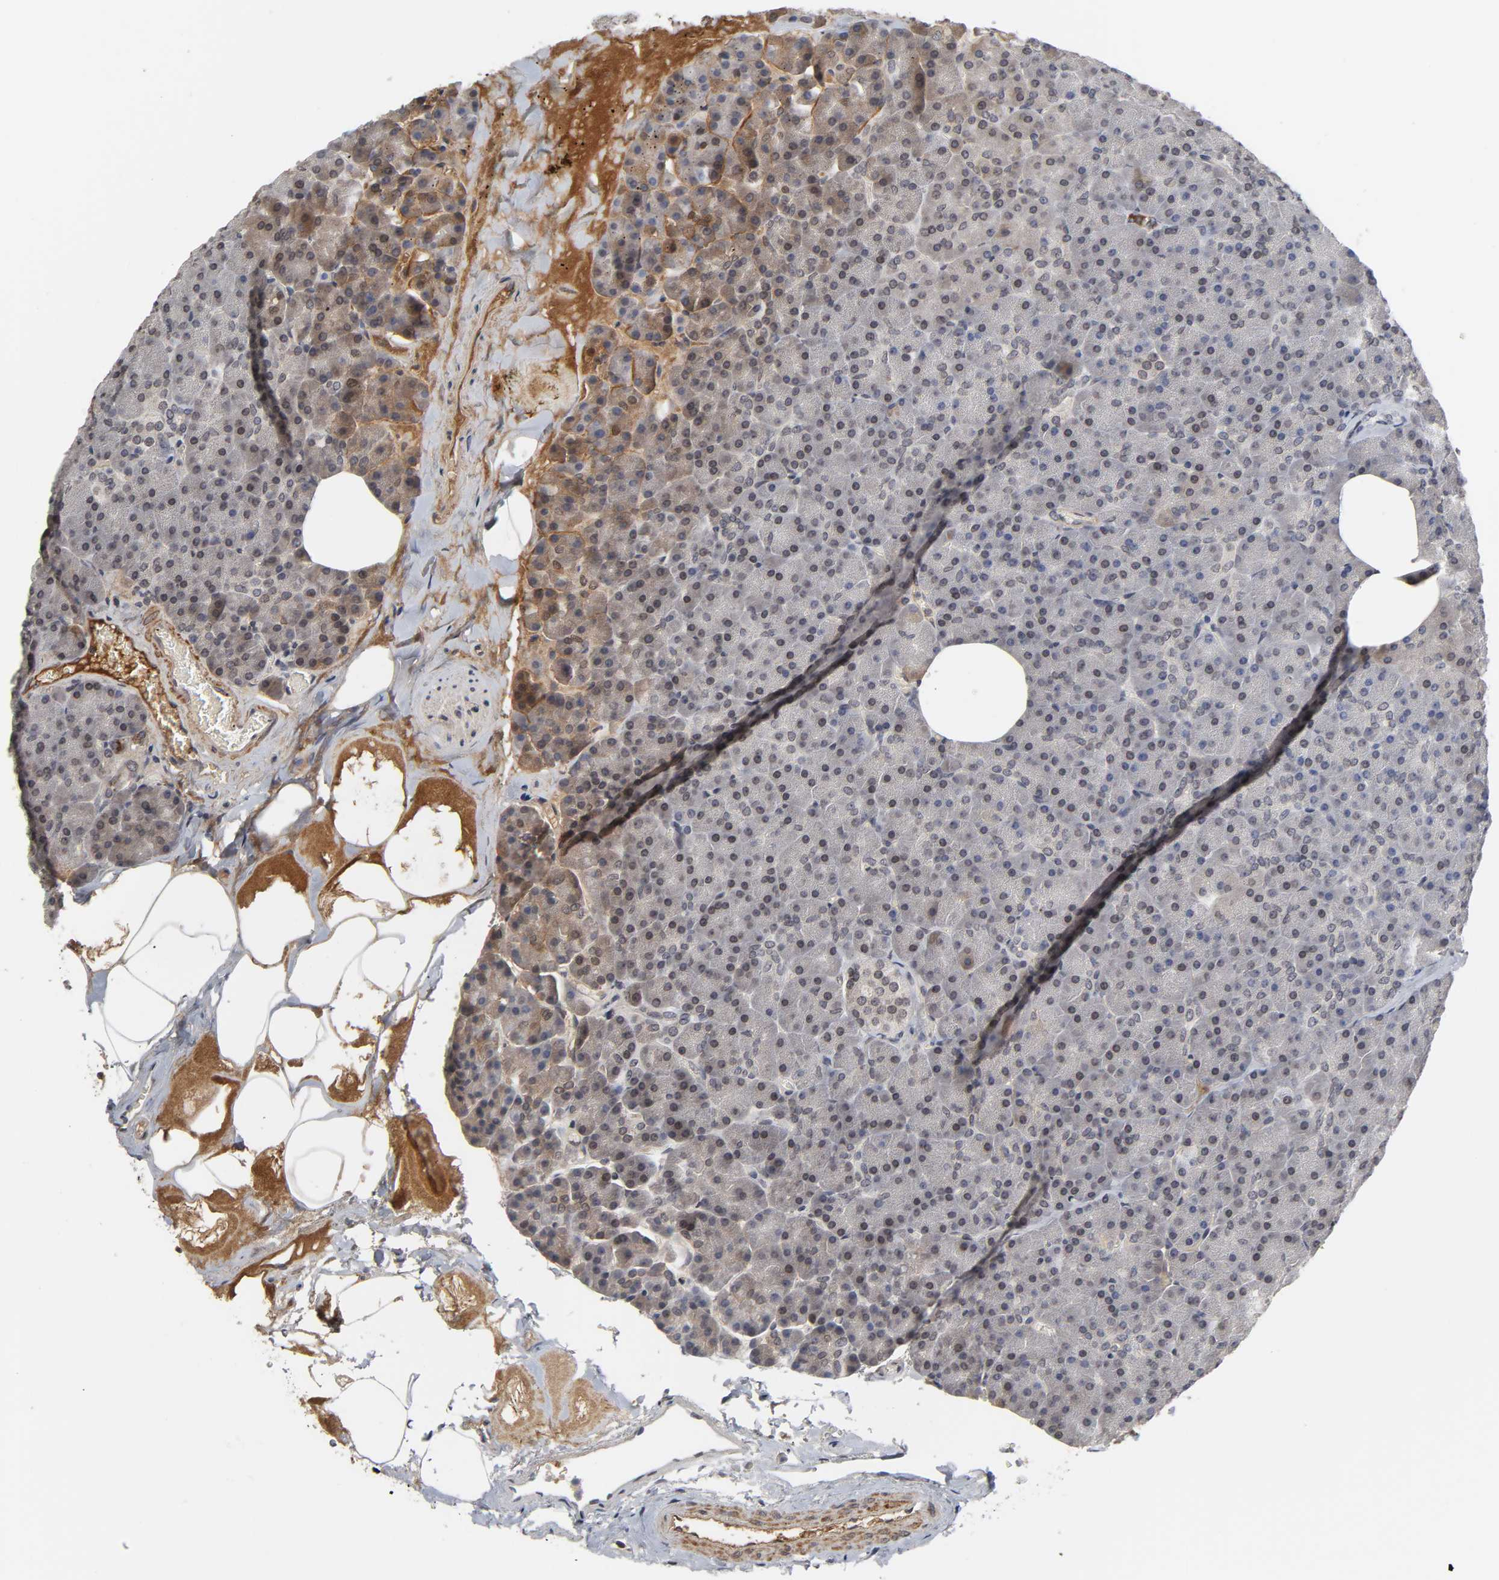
{"staining": {"intensity": "weak", "quantity": "25%-75%", "location": "cytoplasmic/membranous,nuclear"}, "tissue": "pancreas", "cell_type": "Exocrine glandular cells", "image_type": "normal", "snomed": [{"axis": "morphology", "description": "Normal tissue, NOS"}, {"axis": "topography", "description": "Pancreas"}], "caption": "Immunohistochemical staining of unremarkable pancreas reveals 25%-75% levels of weak cytoplasmic/membranous,nuclear protein positivity in approximately 25%-75% of exocrine glandular cells.", "gene": "CPN2", "patient": {"sex": "female", "age": 35}}